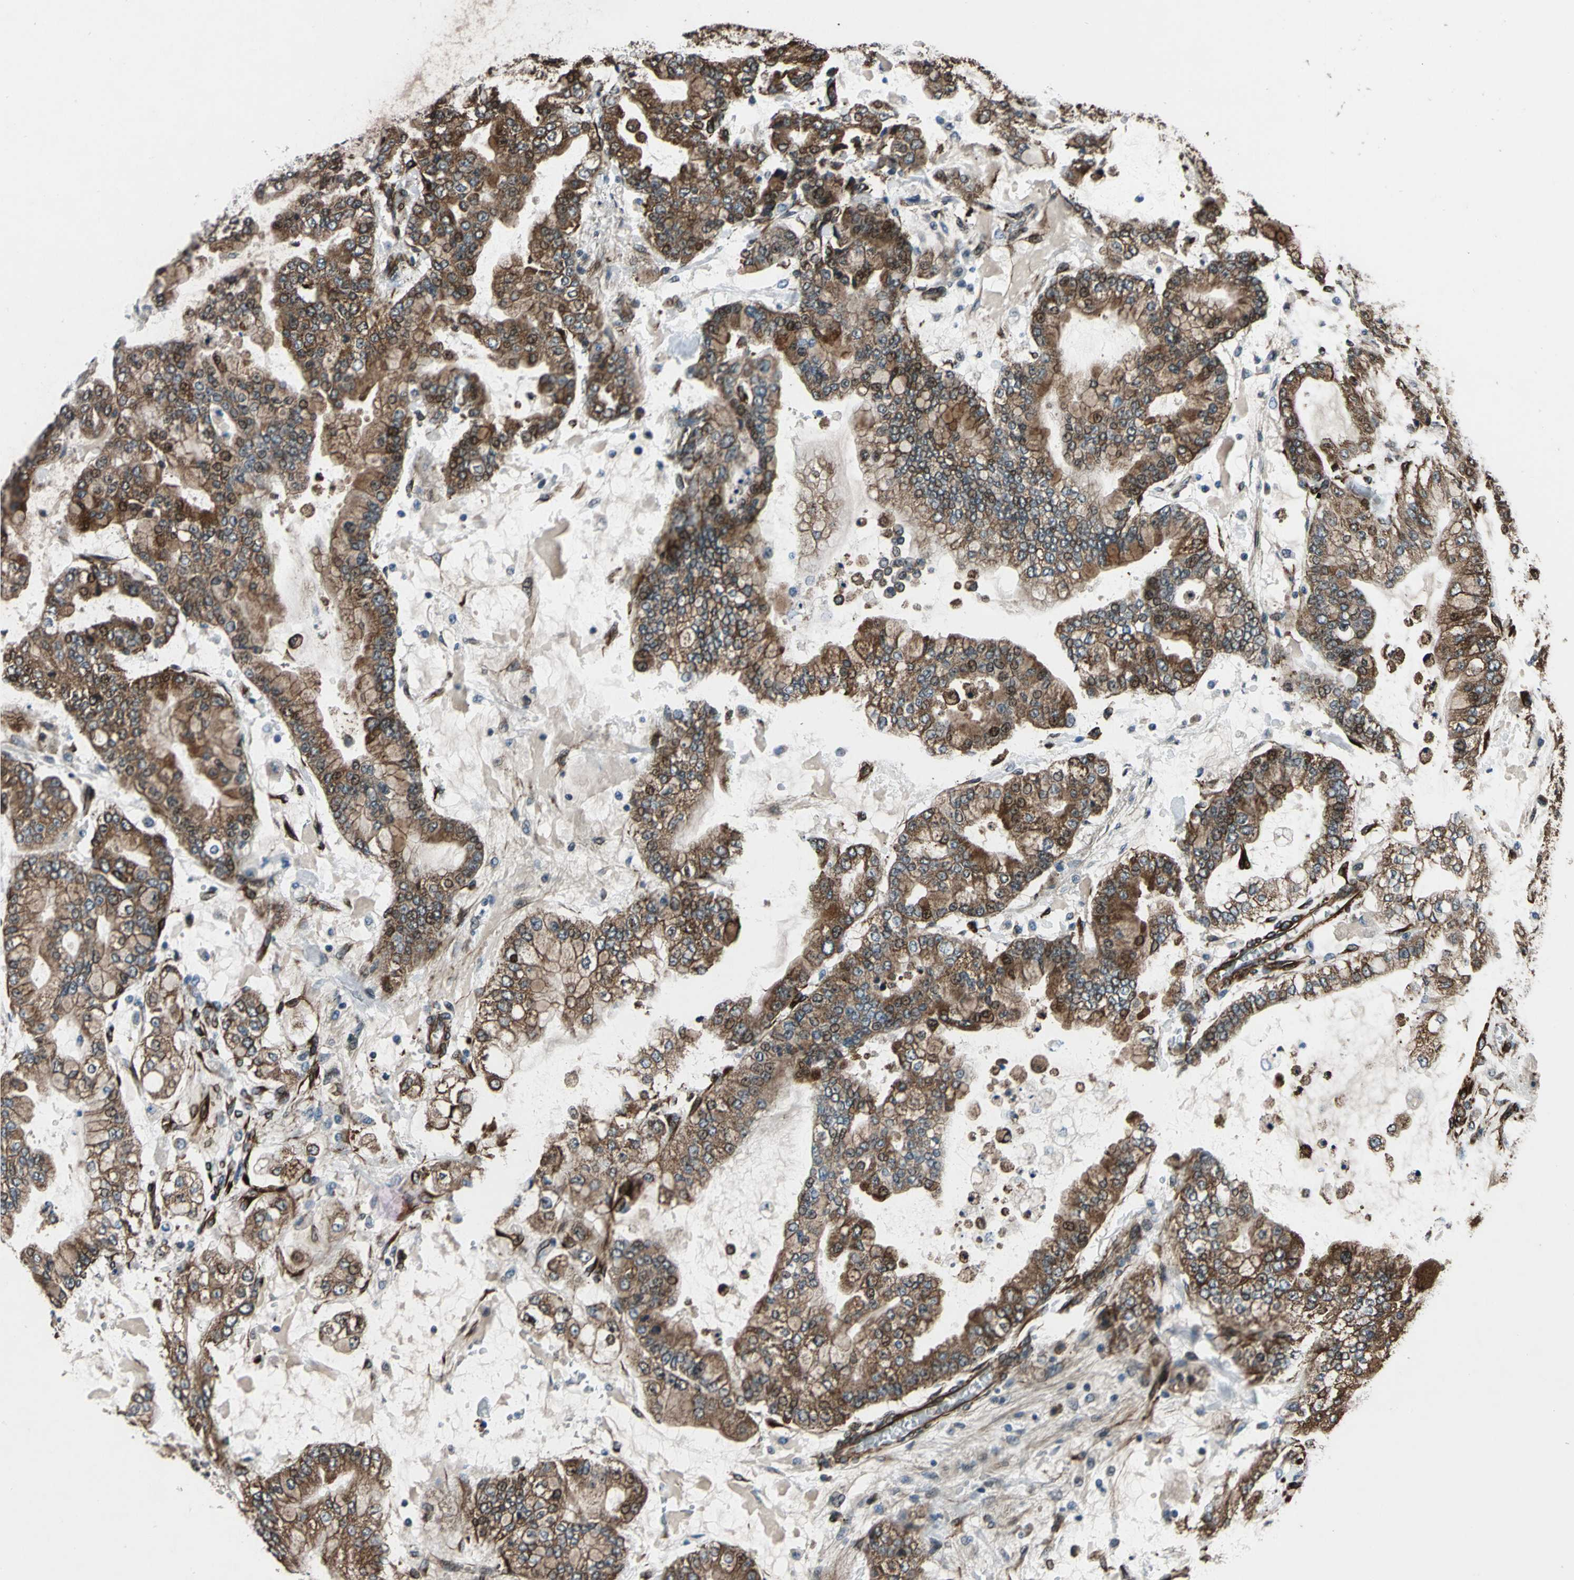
{"staining": {"intensity": "strong", "quantity": ">75%", "location": "cytoplasmic/membranous,nuclear"}, "tissue": "stomach cancer", "cell_type": "Tumor cells", "image_type": "cancer", "snomed": [{"axis": "morphology", "description": "Adenocarcinoma, NOS"}, {"axis": "topography", "description": "Stomach"}], "caption": "Immunohistochemical staining of adenocarcinoma (stomach) exhibits high levels of strong cytoplasmic/membranous and nuclear protein expression in about >75% of tumor cells.", "gene": "EXD2", "patient": {"sex": "male", "age": 76}}